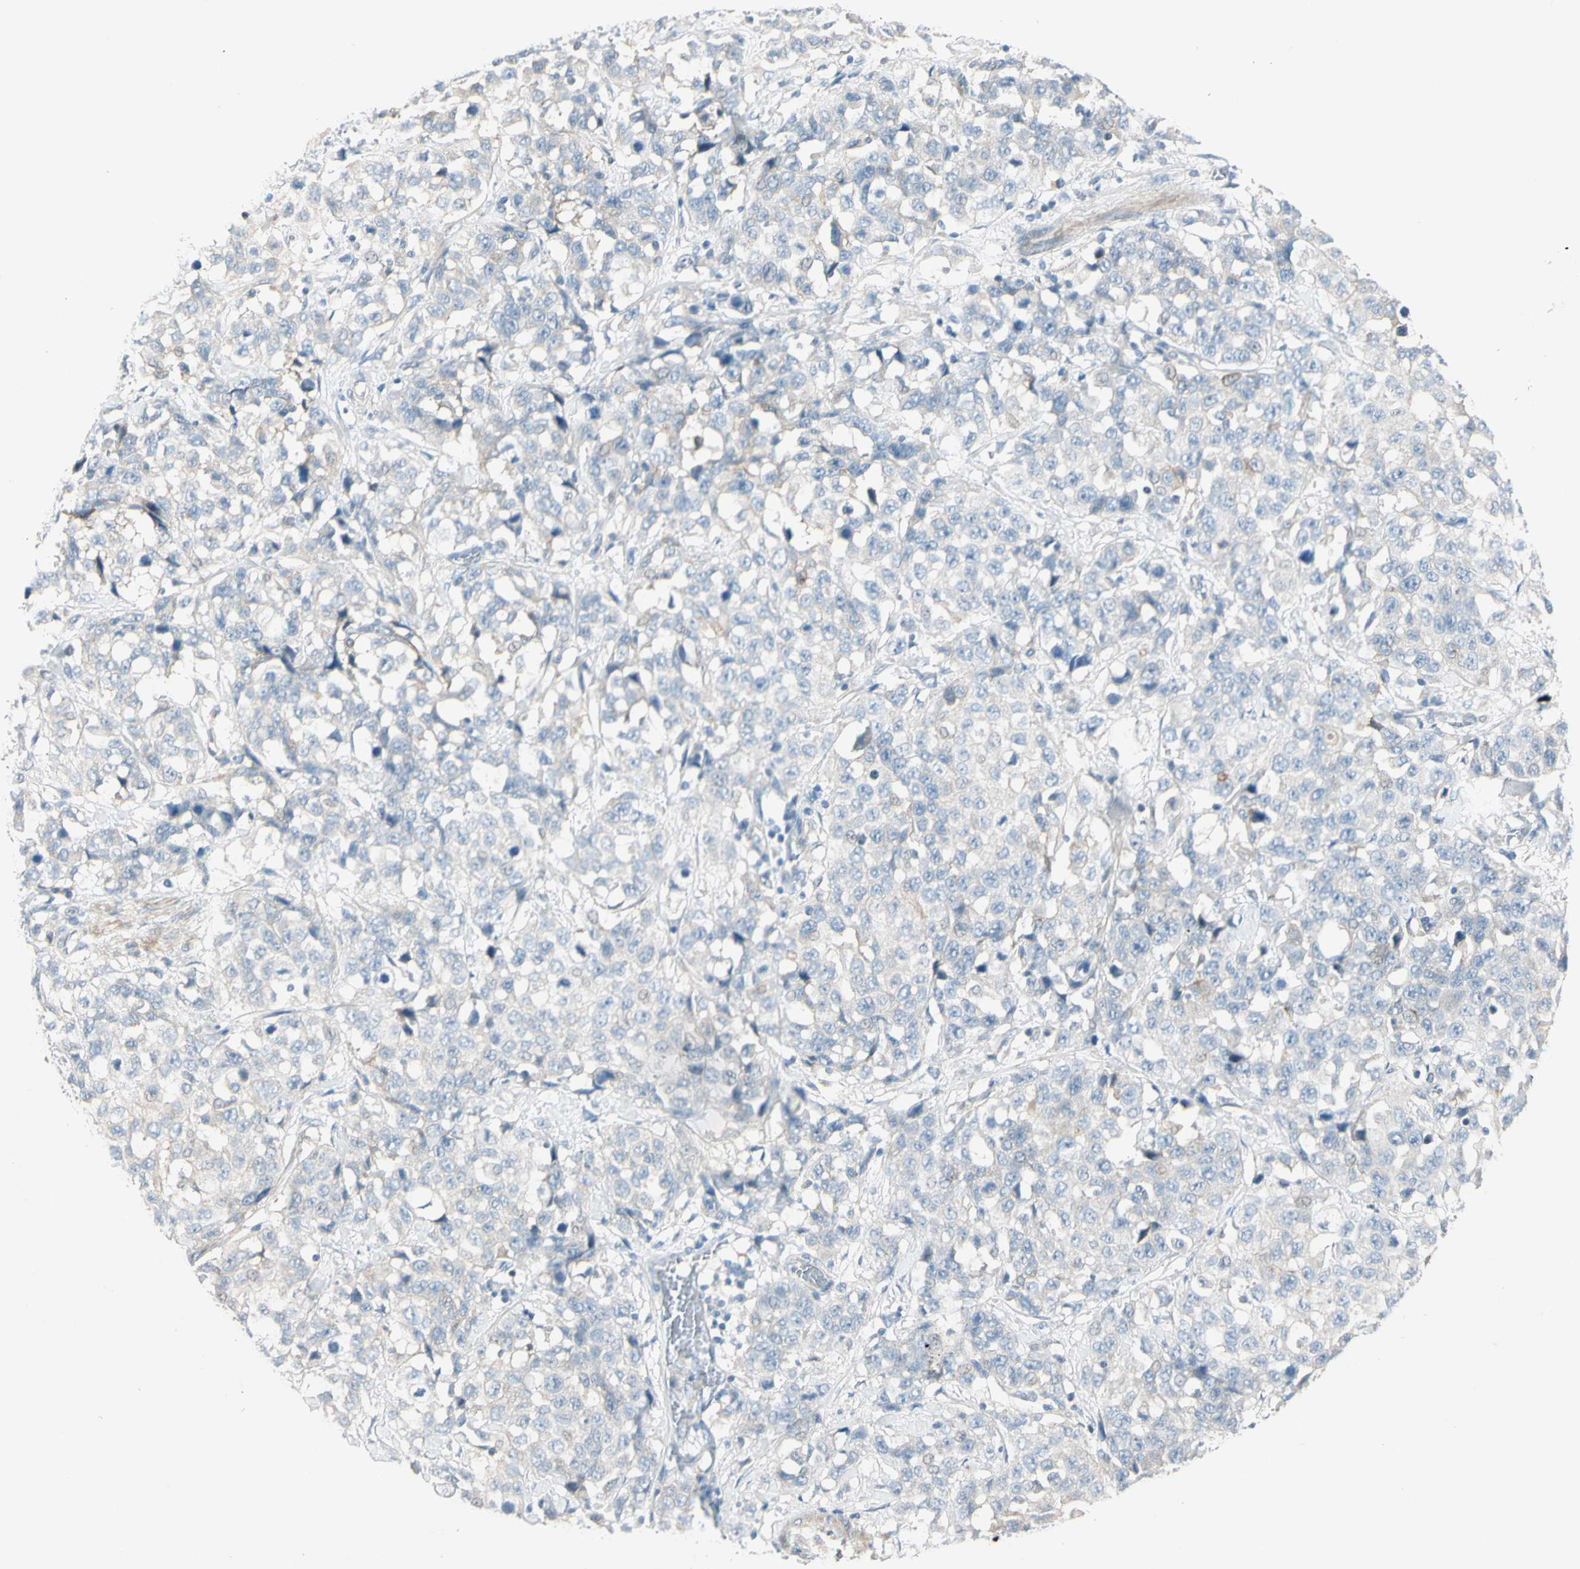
{"staining": {"intensity": "weak", "quantity": "<25%", "location": "cytoplasmic/membranous"}, "tissue": "stomach cancer", "cell_type": "Tumor cells", "image_type": "cancer", "snomed": [{"axis": "morphology", "description": "Normal tissue, NOS"}, {"axis": "morphology", "description": "Adenocarcinoma, NOS"}, {"axis": "topography", "description": "Stomach"}], "caption": "DAB (3,3'-diaminobenzidine) immunohistochemical staining of human stomach adenocarcinoma reveals no significant staining in tumor cells.", "gene": "CYP2E1", "patient": {"sex": "male", "age": 48}}